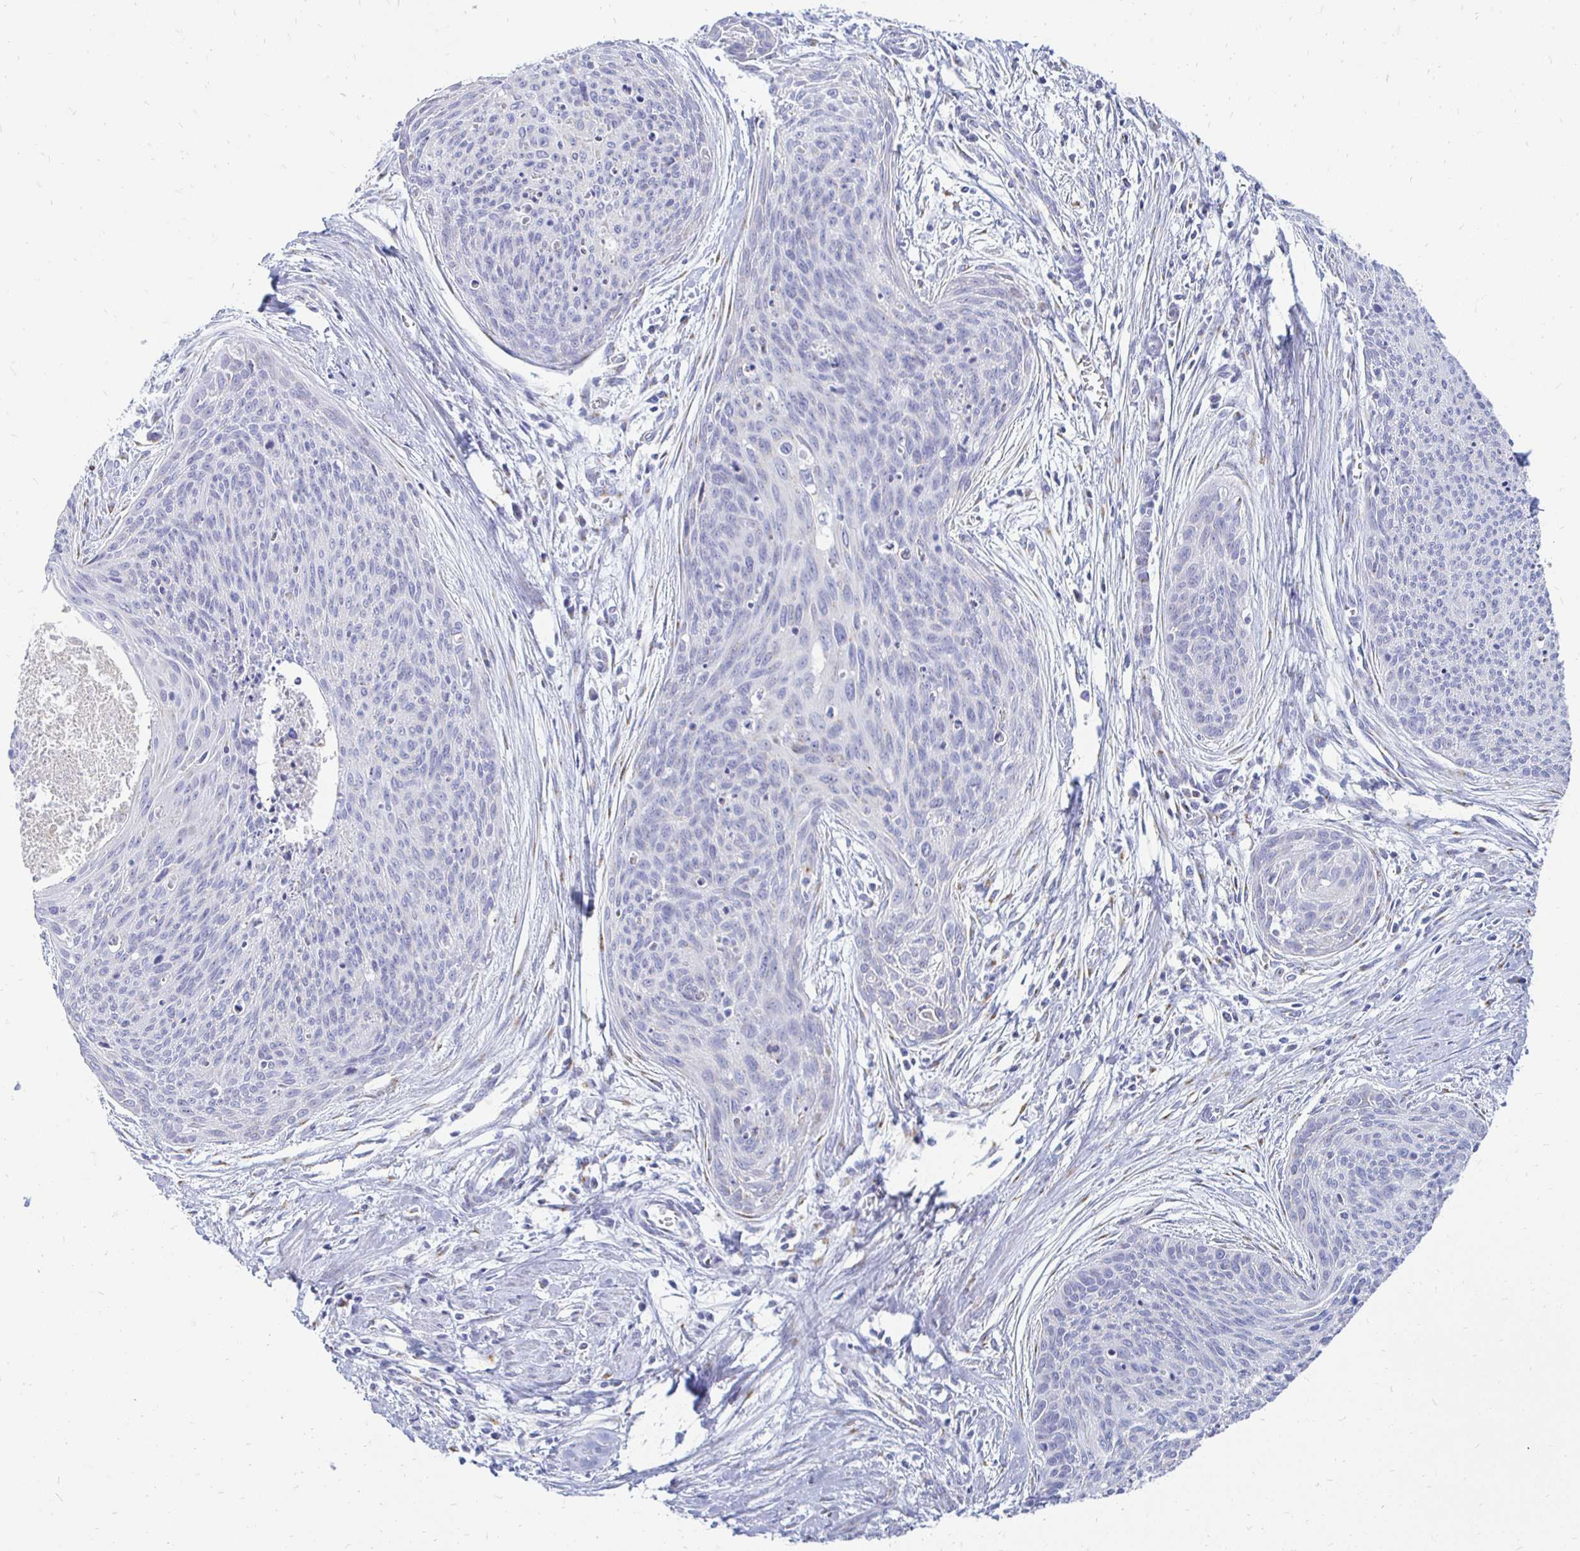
{"staining": {"intensity": "negative", "quantity": "none", "location": "none"}, "tissue": "cervical cancer", "cell_type": "Tumor cells", "image_type": "cancer", "snomed": [{"axis": "morphology", "description": "Squamous cell carcinoma, NOS"}, {"axis": "topography", "description": "Cervix"}], "caption": "The micrograph reveals no significant expression in tumor cells of cervical squamous cell carcinoma. Nuclei are stained in blue.", "gene": "PAGE4", "patient": {"sex": "female", "age": 55}}